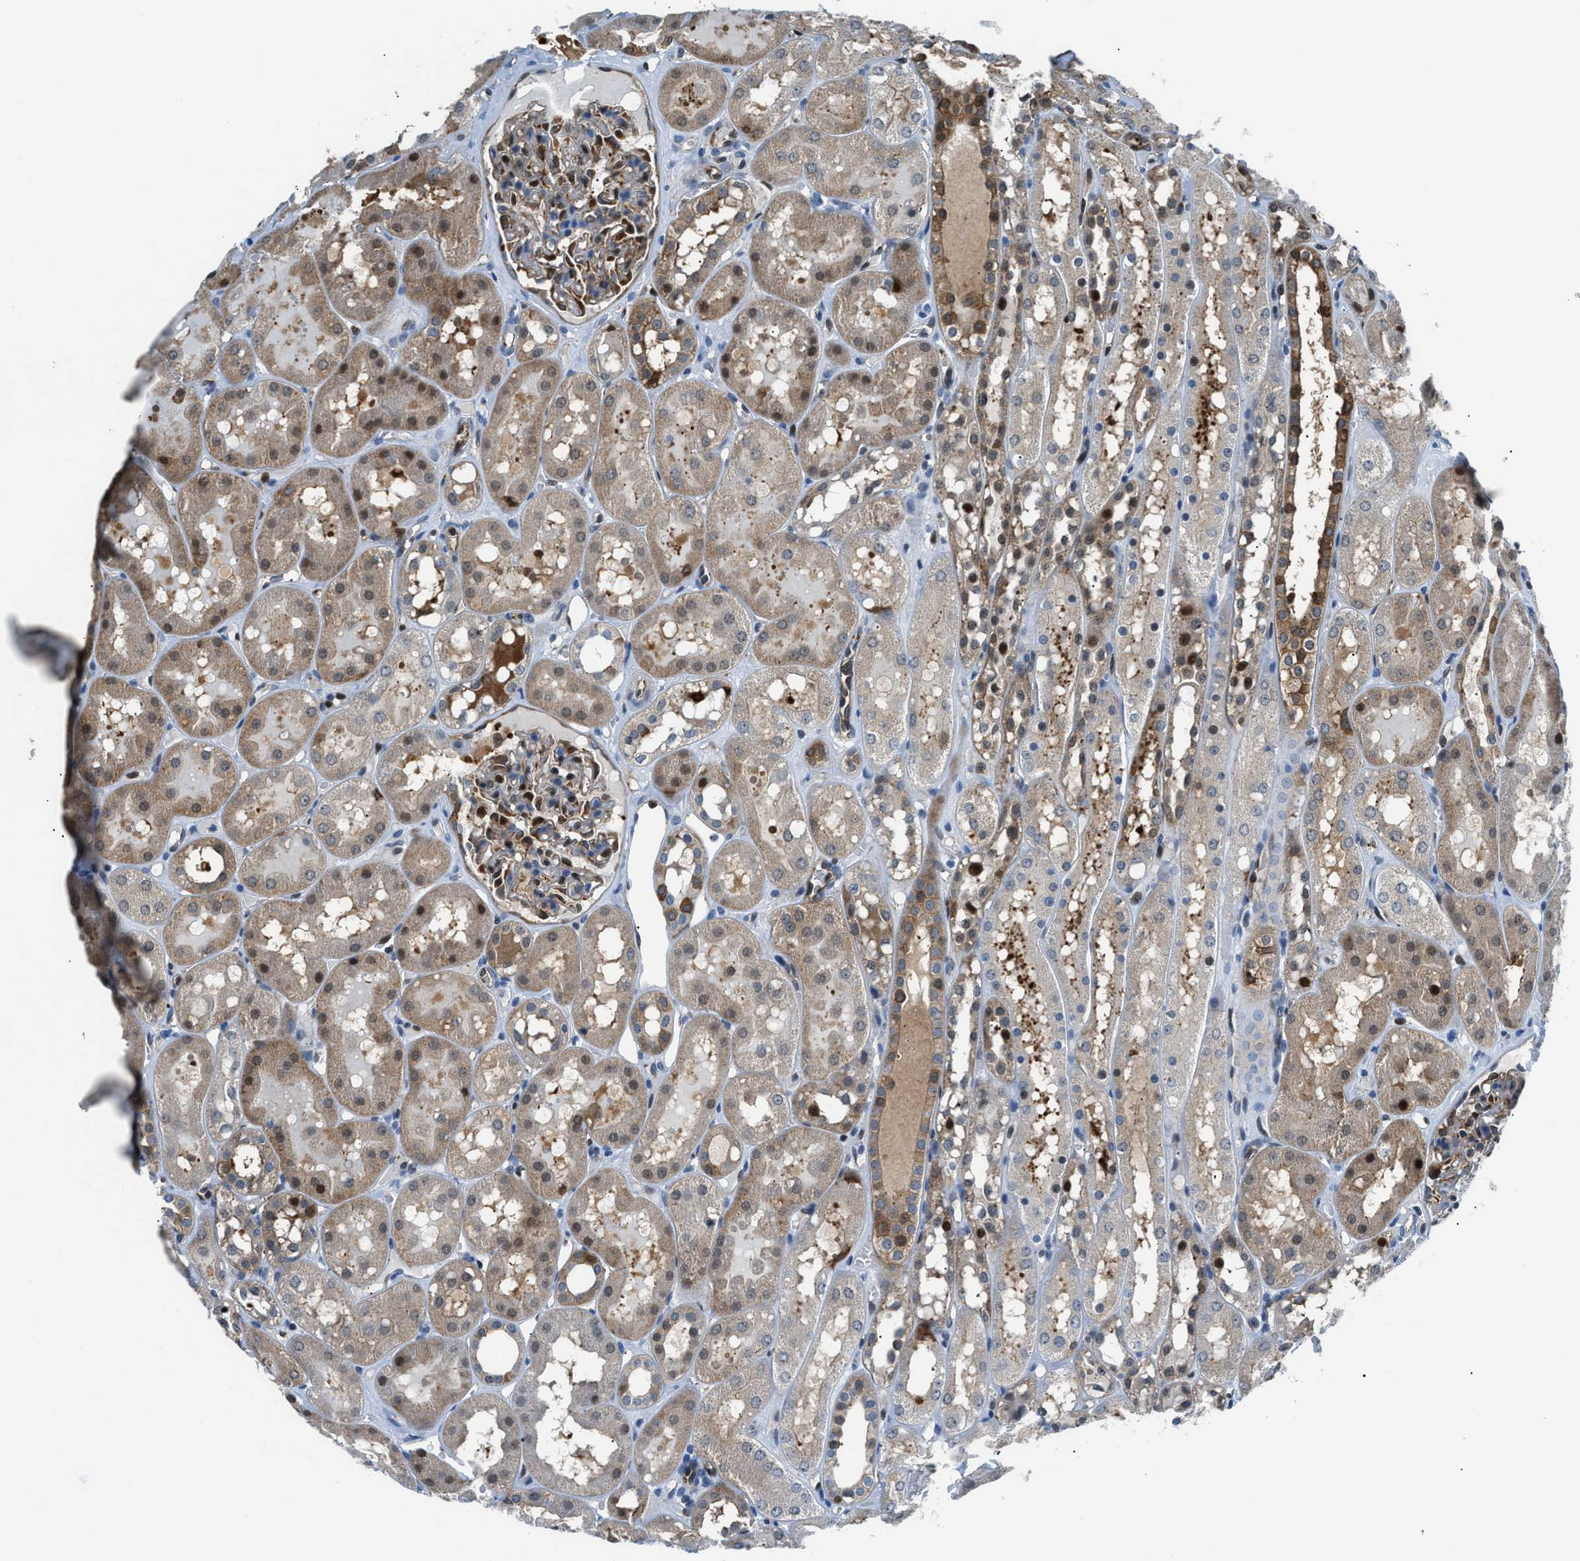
{"staining": {"intensity": "strong", "quantity": "25%-75%", "location": "cytoplasmic/membranous,nuclear"}, "tissue": "kidney", "cell_type": "Cells in glomeruli", "image_type": "normal", "snomed": [{"axis": "morphology", "description": "Normal tissue, NOS"}, {"axis": "topography", "description": "Kidney"}, {"axis": "topography", "description": "Urinary bladder"}], "caption": "An image of human kidney stained for a protein displays strong cytoplasmic/membranous,nuclear brown staining in cells in glomeruli.", "gene": "YWHAE", "patient": {"sex": "male", "age": 16}}